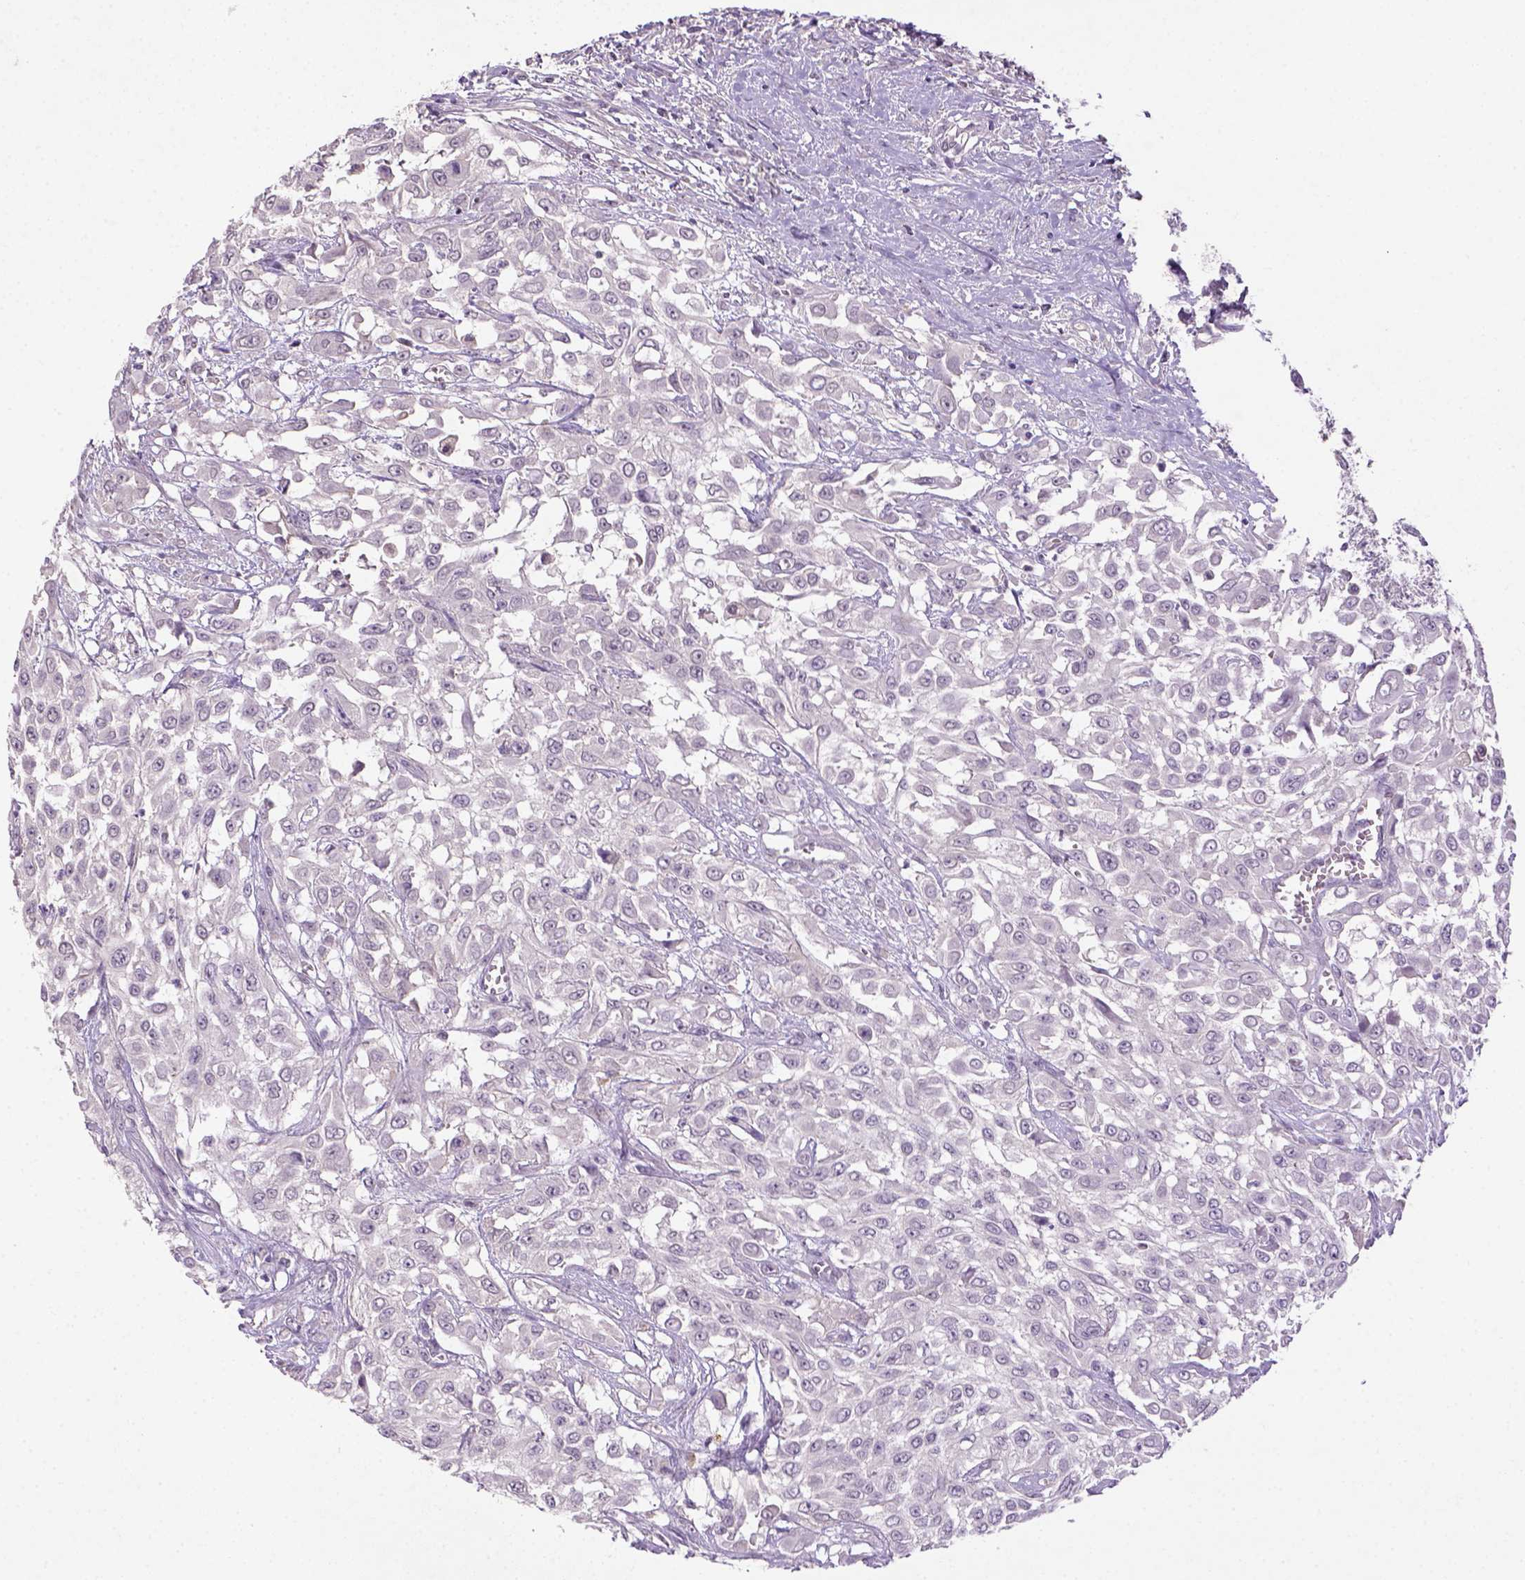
{"staining": {"intensity": "negative", "quantity": "none", "location": "none"}, "tissue": "urothelial cancer", "cell_type": "Tumor cells", "image_type": "cancer", "snomed": [{"axis": "morphology", "description": "Urothelial carcinoma, High grade"}, {"axis": "topography", "description": "Urinary bladder"}], "caption": "High power microscopy image of an immunohistochemistry (IHC) photomicrograph of urothelial cancer, revealing no significant positivity in tumor cells.", "gene": "NLGN2", "patient": {"sex": "male", "age": 57}}